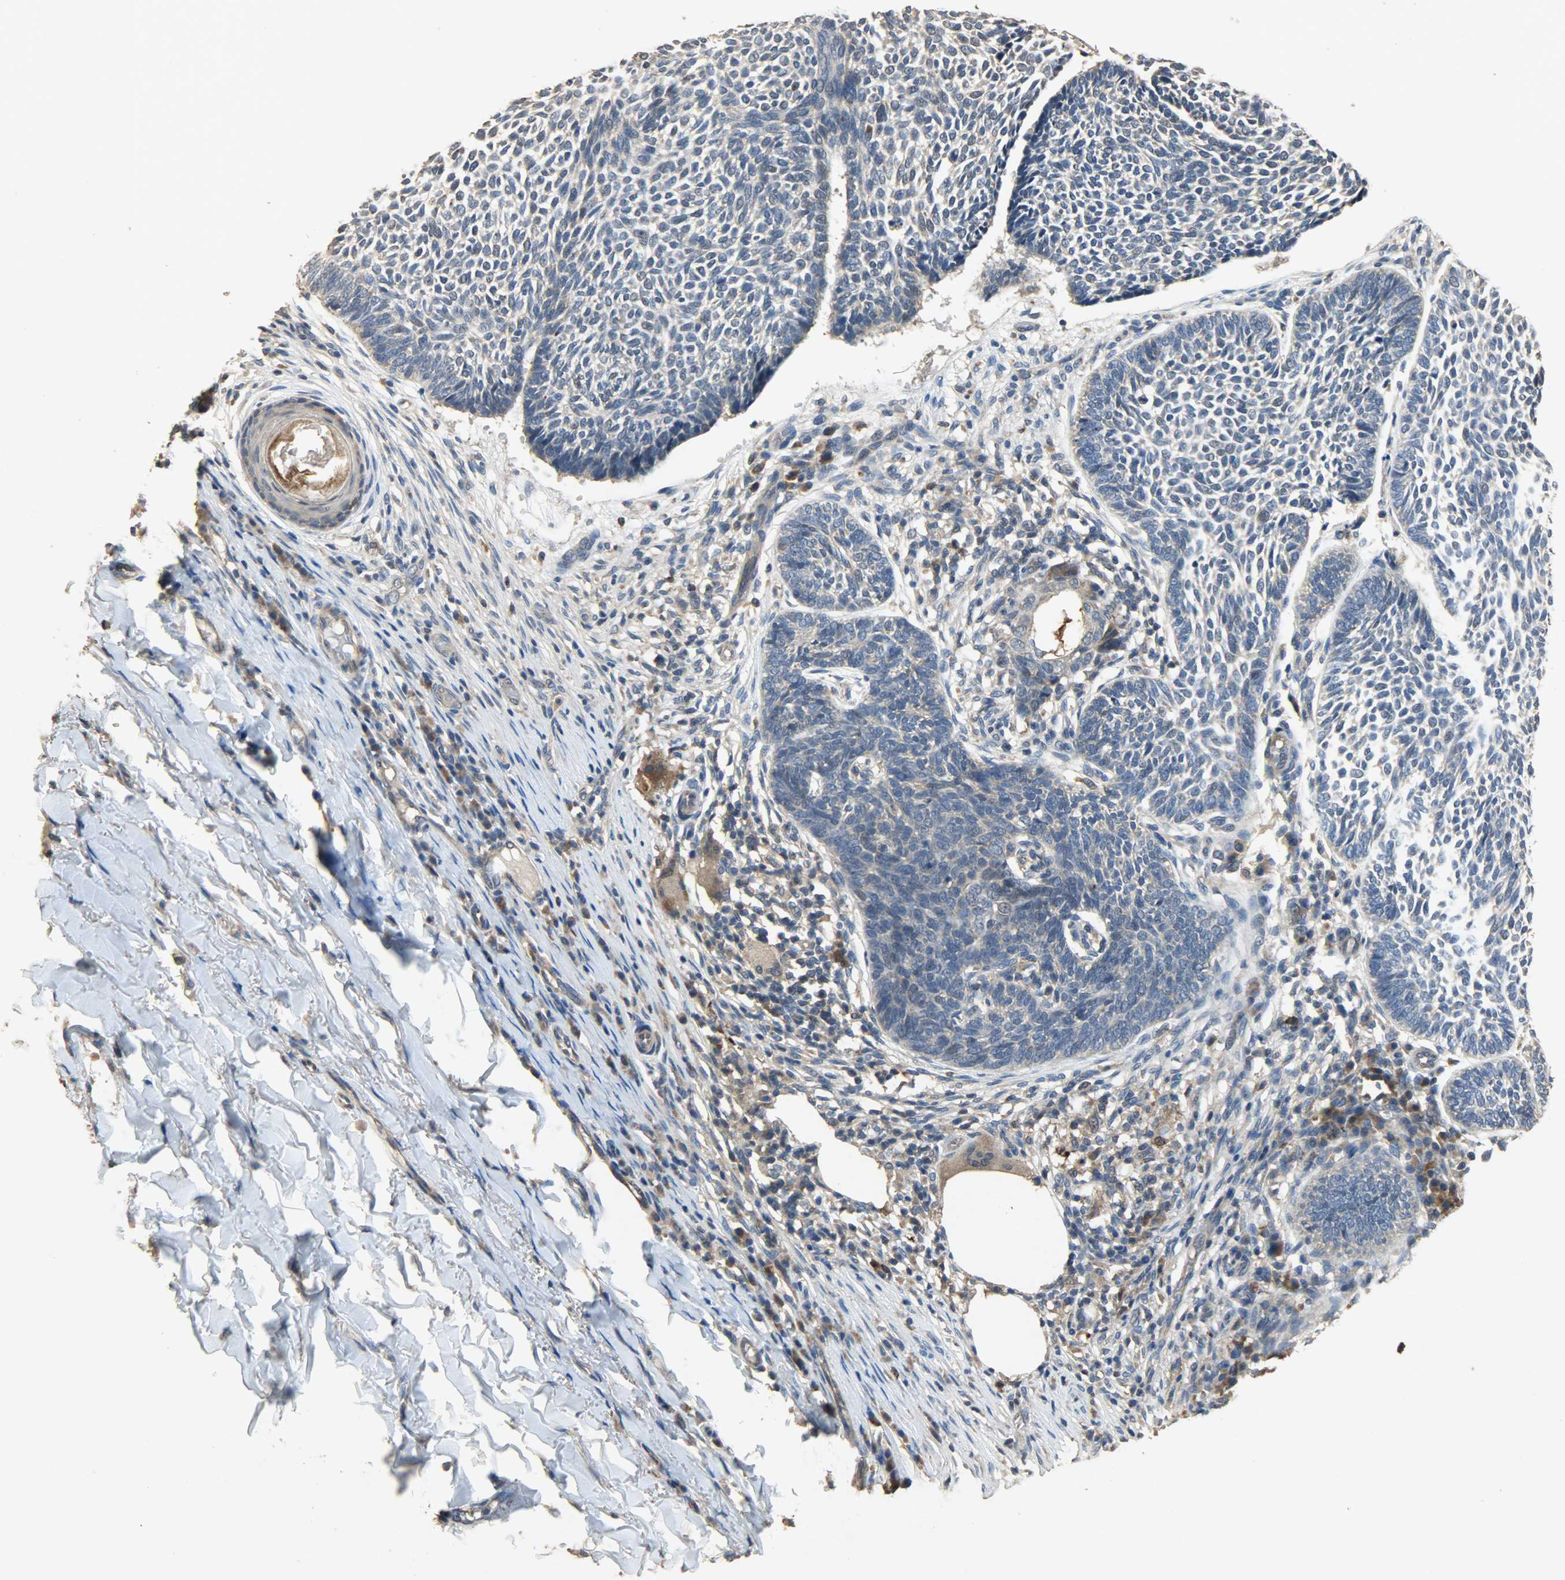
{"staining": {"intensity": "weak", "quantity": ">75%", "location": "cytoplasmic/membranous"}, "tissue": "skin cancer", "cell_type": "Tumor cells", "image_type": "cancer", "snomed": [{"axis": "morphology", "description": "Normal tissue, NOS"}, {"axis": "morphology", "description": "Basal cell carcinoma"}, {"axis": "topography", "description": "Skin"}], "caption": "The immunohistochemical stain labels weak cytoplasmic/membranous positivity in tumor cells of skin basal cell carcinoma tissue. (brown staining indicates protein expression, while blue staining denotes nuclei).", "gene": "CDKN2C", "patient": {"sex": "male", "age": 87}}